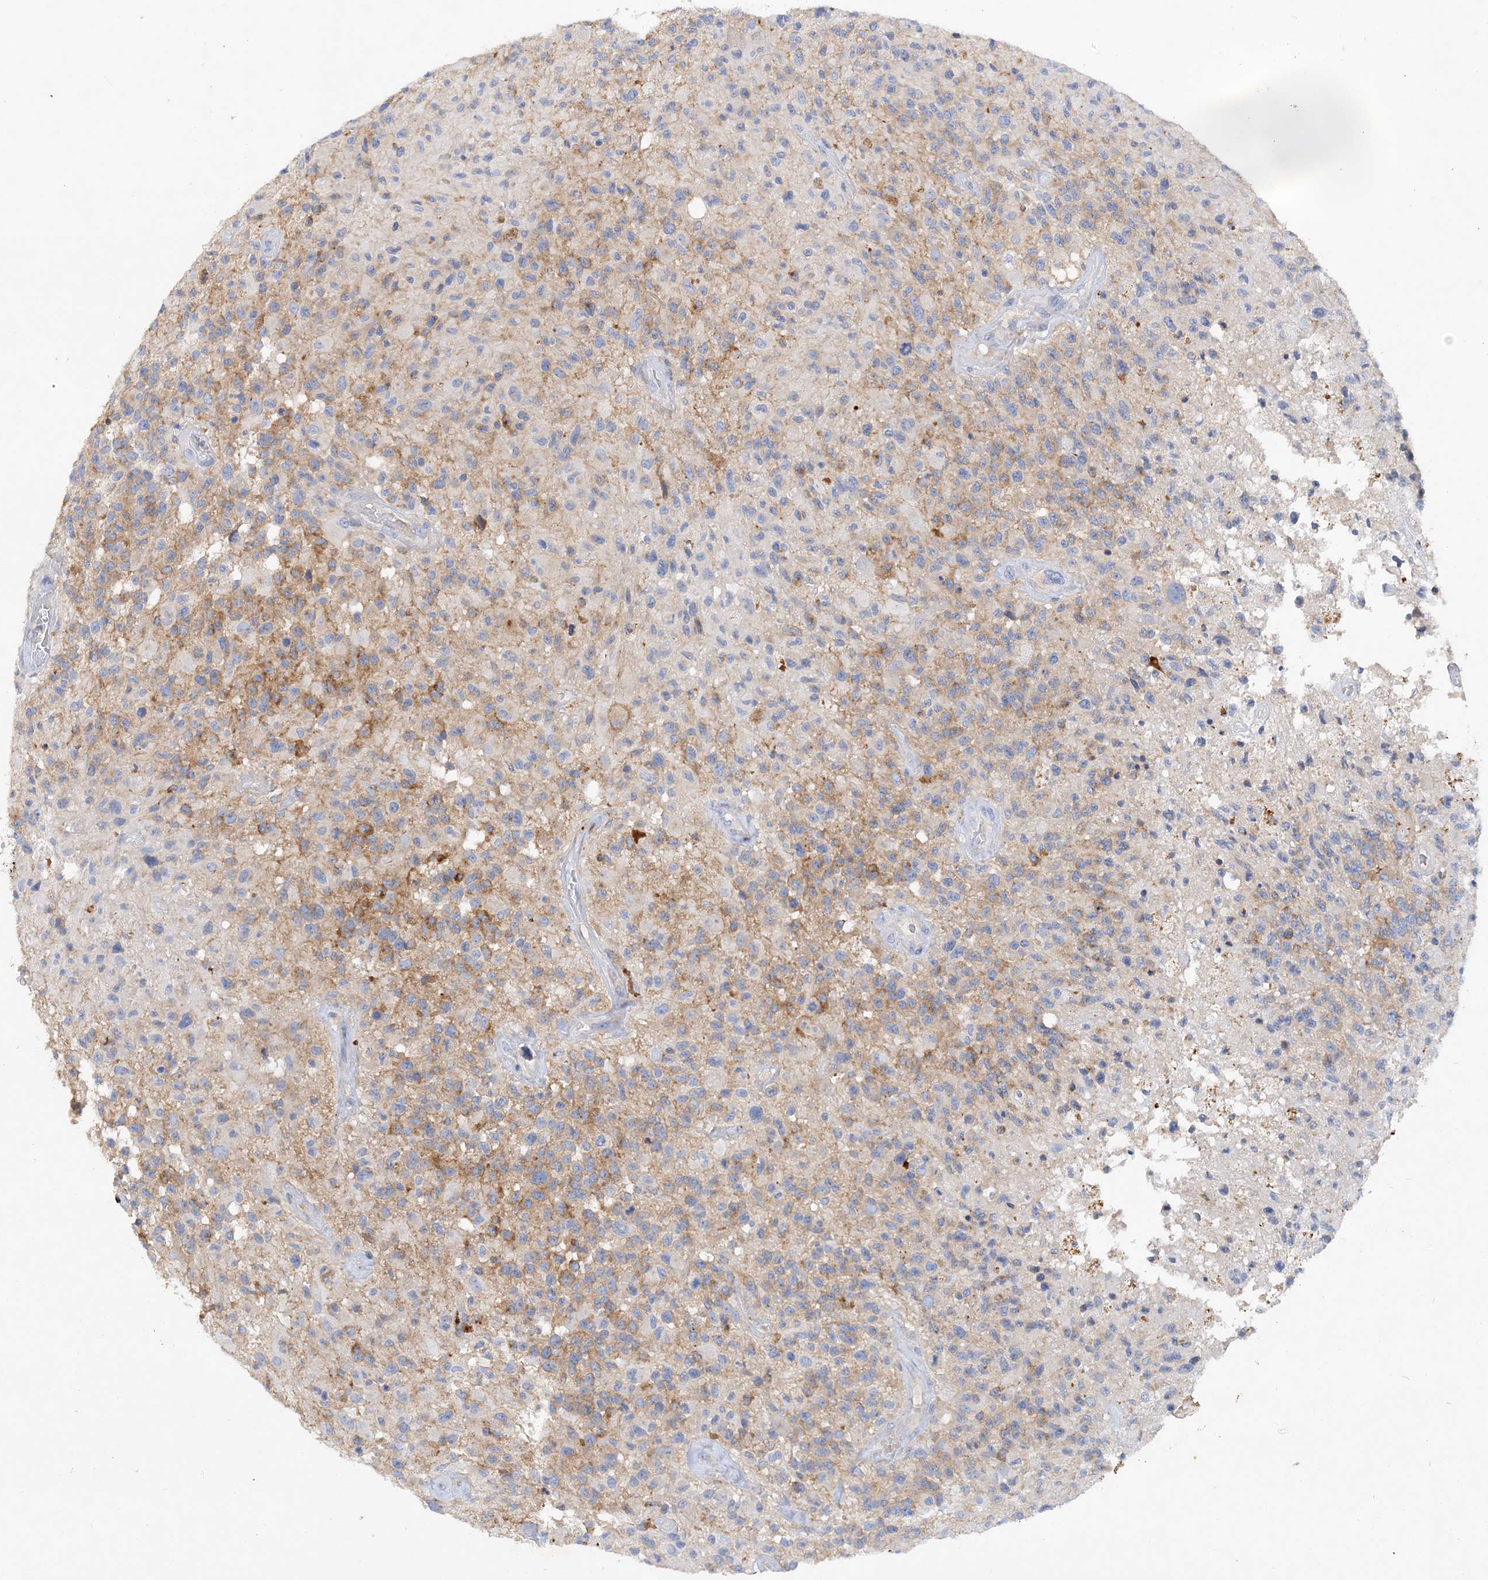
{"staining": {"intensity": "moderate", "quantity": "<25%", "location": "cytoplasmic/membranous"}, "tissue": "glioma", "cell_type": "Tumor cells", "image_type": "cancer", "snomed": [{"axis": "morphology", "description": "Glioma, malignant, High grade"}, {"axis": "morphology", "description": "Glioblastoma, NOS"}, {"axis": "topography", "description": "Brain"}], "caption": "Immunohistochemical staining of glioma reveals low levels of moderate cytoplasmic/membranous protein positivity in approximately <25% of tumor cells.", "gene": "GRINA", "patient": {"sex": "male", "age": 60}}